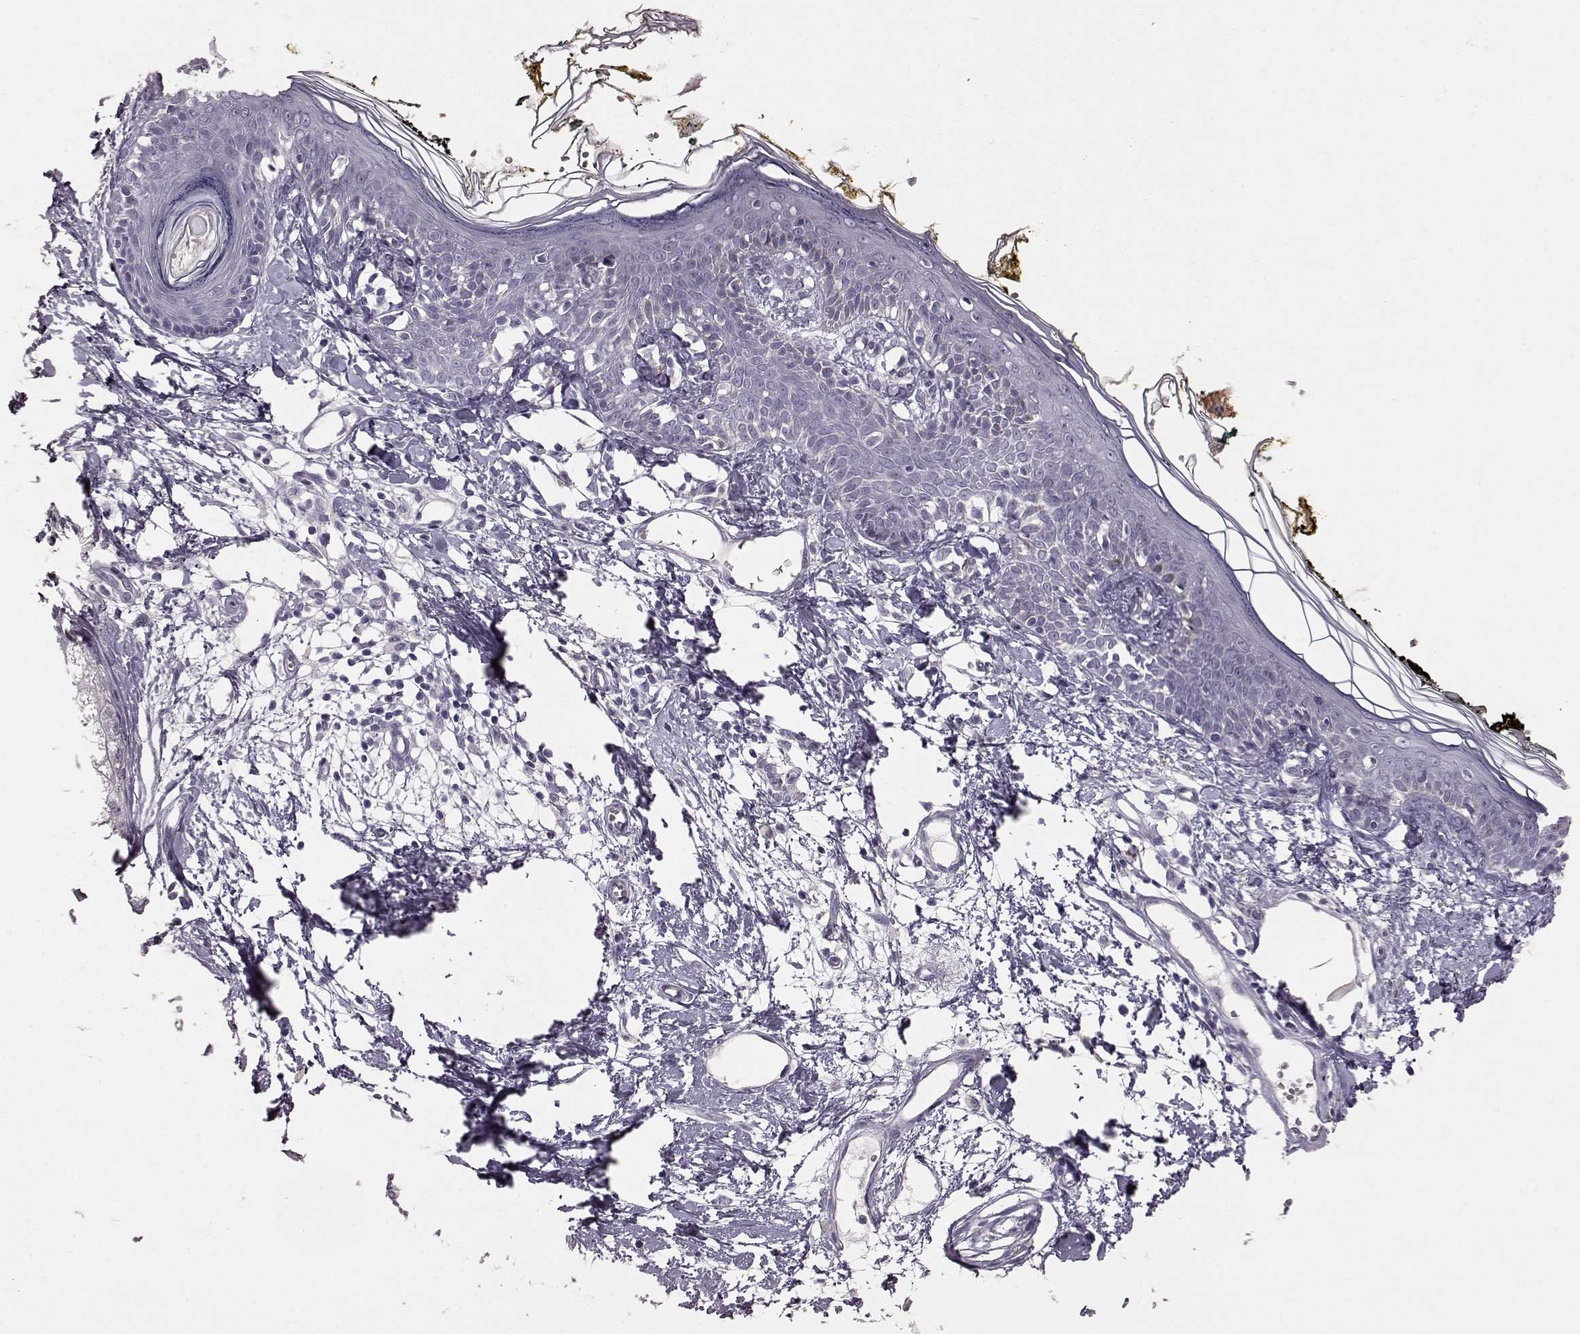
{"staining": {"intensity": "negative", "quantity": "none", "location": "none"}, "tissue": "skin", "cell_type": "Fibroblasts", "image_type": "normal", "snomed": [{"axis": "morphology", "description": "Normal tissue, NOS"}, {"axis": "topography", "description": "Skin"}], "caption": "Immunohistochemistry image of benign skin: human skin stained with DAB (3,3'-diaminobenzidine) displays no significant protein expression in fibroblasts.", "gene": "FUT4", "patient": {"sex": "male", "age": 76}}